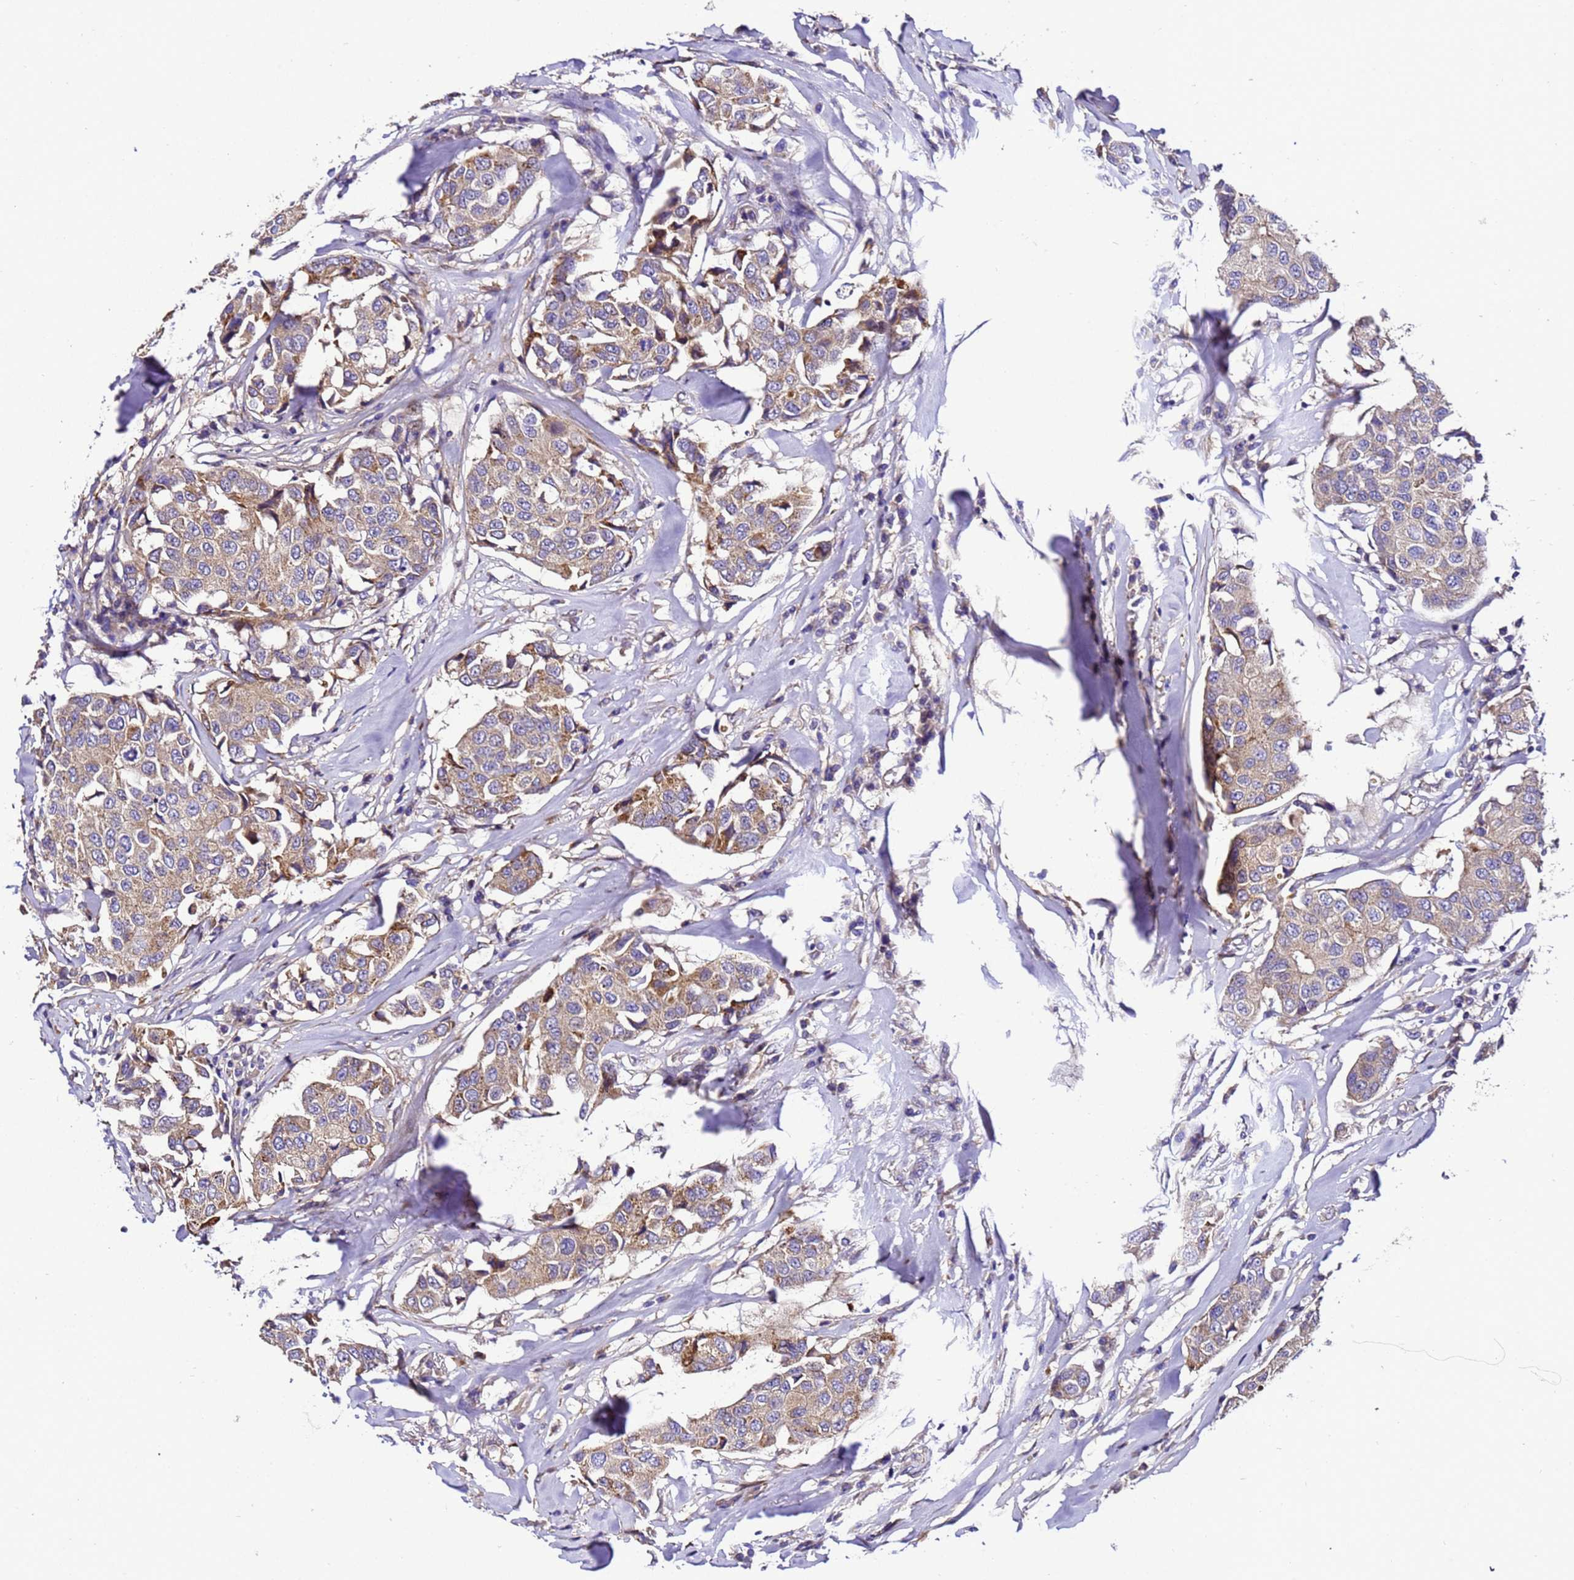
{"staining": {"intensity": "weak", "quantity": ">75%", "location": "cytoplasmic/membranous"}, "tissue": "breast cancer", "cell_type": "Tumor cells", "image_type": "cancer", "snomed": [{"axis": "morphology", "description": "Duct carcinoma"}, {"axis": "topography", "description": "Breast"}], "caption": "This histopathology image displays immunohistochemistry staining of intraductal carcinoma (breast), with low weak cytoplasmic/membranous positivity in approximately >75% of tumor cells.", "gene": "ZNF417", "patient": {"sex": "female", "age": 80}}